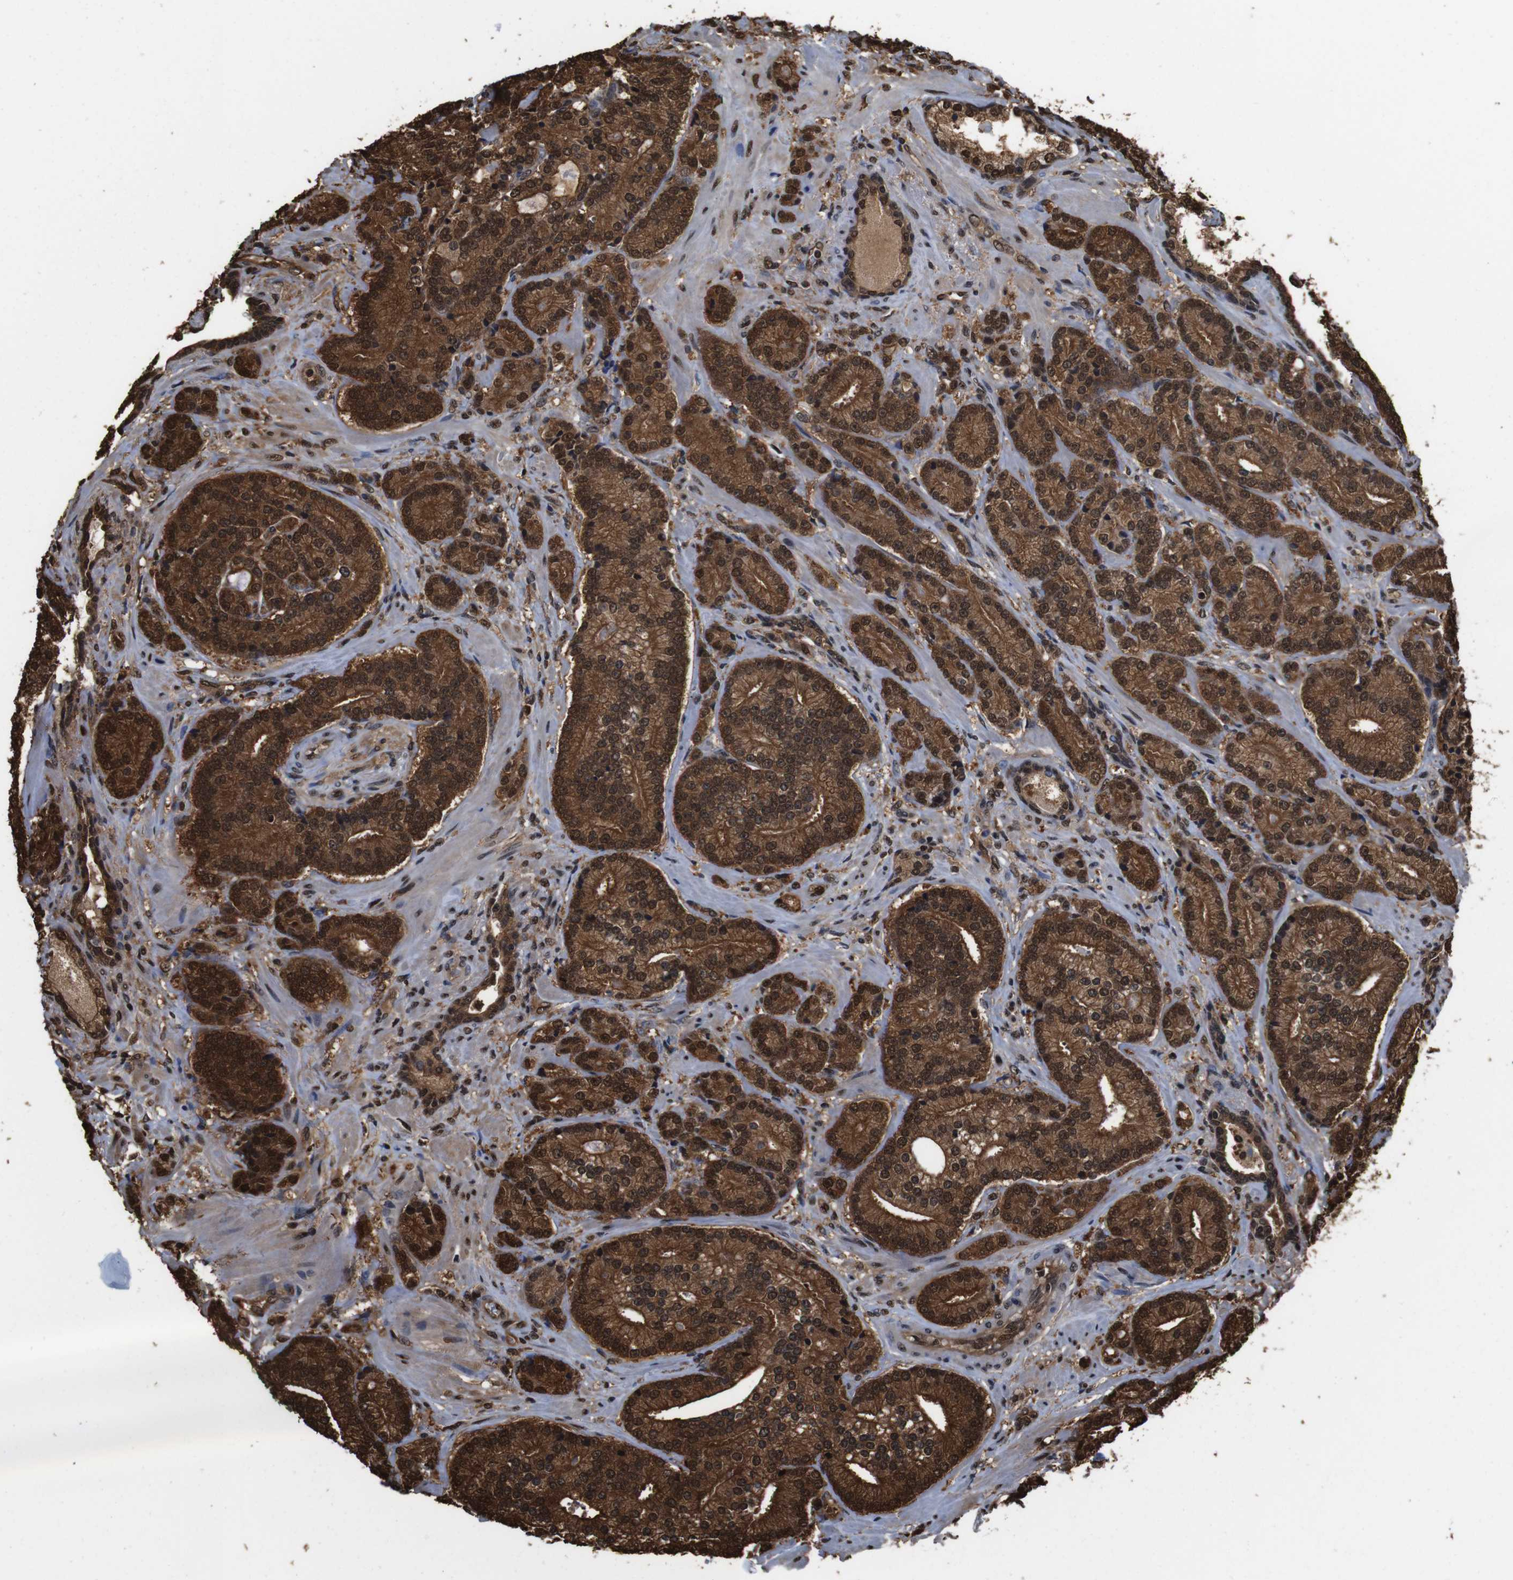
{"staining": {"intensity": "strong", "quantity": ">75%", "location": "cytoplasmic/membranous,nuclear"}, "tissue": "prostate cancer", "cell_type": "Tumor cells", "image_type": "cancer", "snomed": [{"axis": "morphology", "description": "Adenocarcinoma, High grade"}, {"axis": "topography", "description": "Prostate"}], "caption": "Immunohistochemical staining of human prostate cancer (adenocarcinoma (high-grade)) displays strong cytoplasmic/membranous and nuclear protein expression in approximately >75% of tumor cells.", "gene": "VCP", "patient": {"sex": "male", "age": 61}}